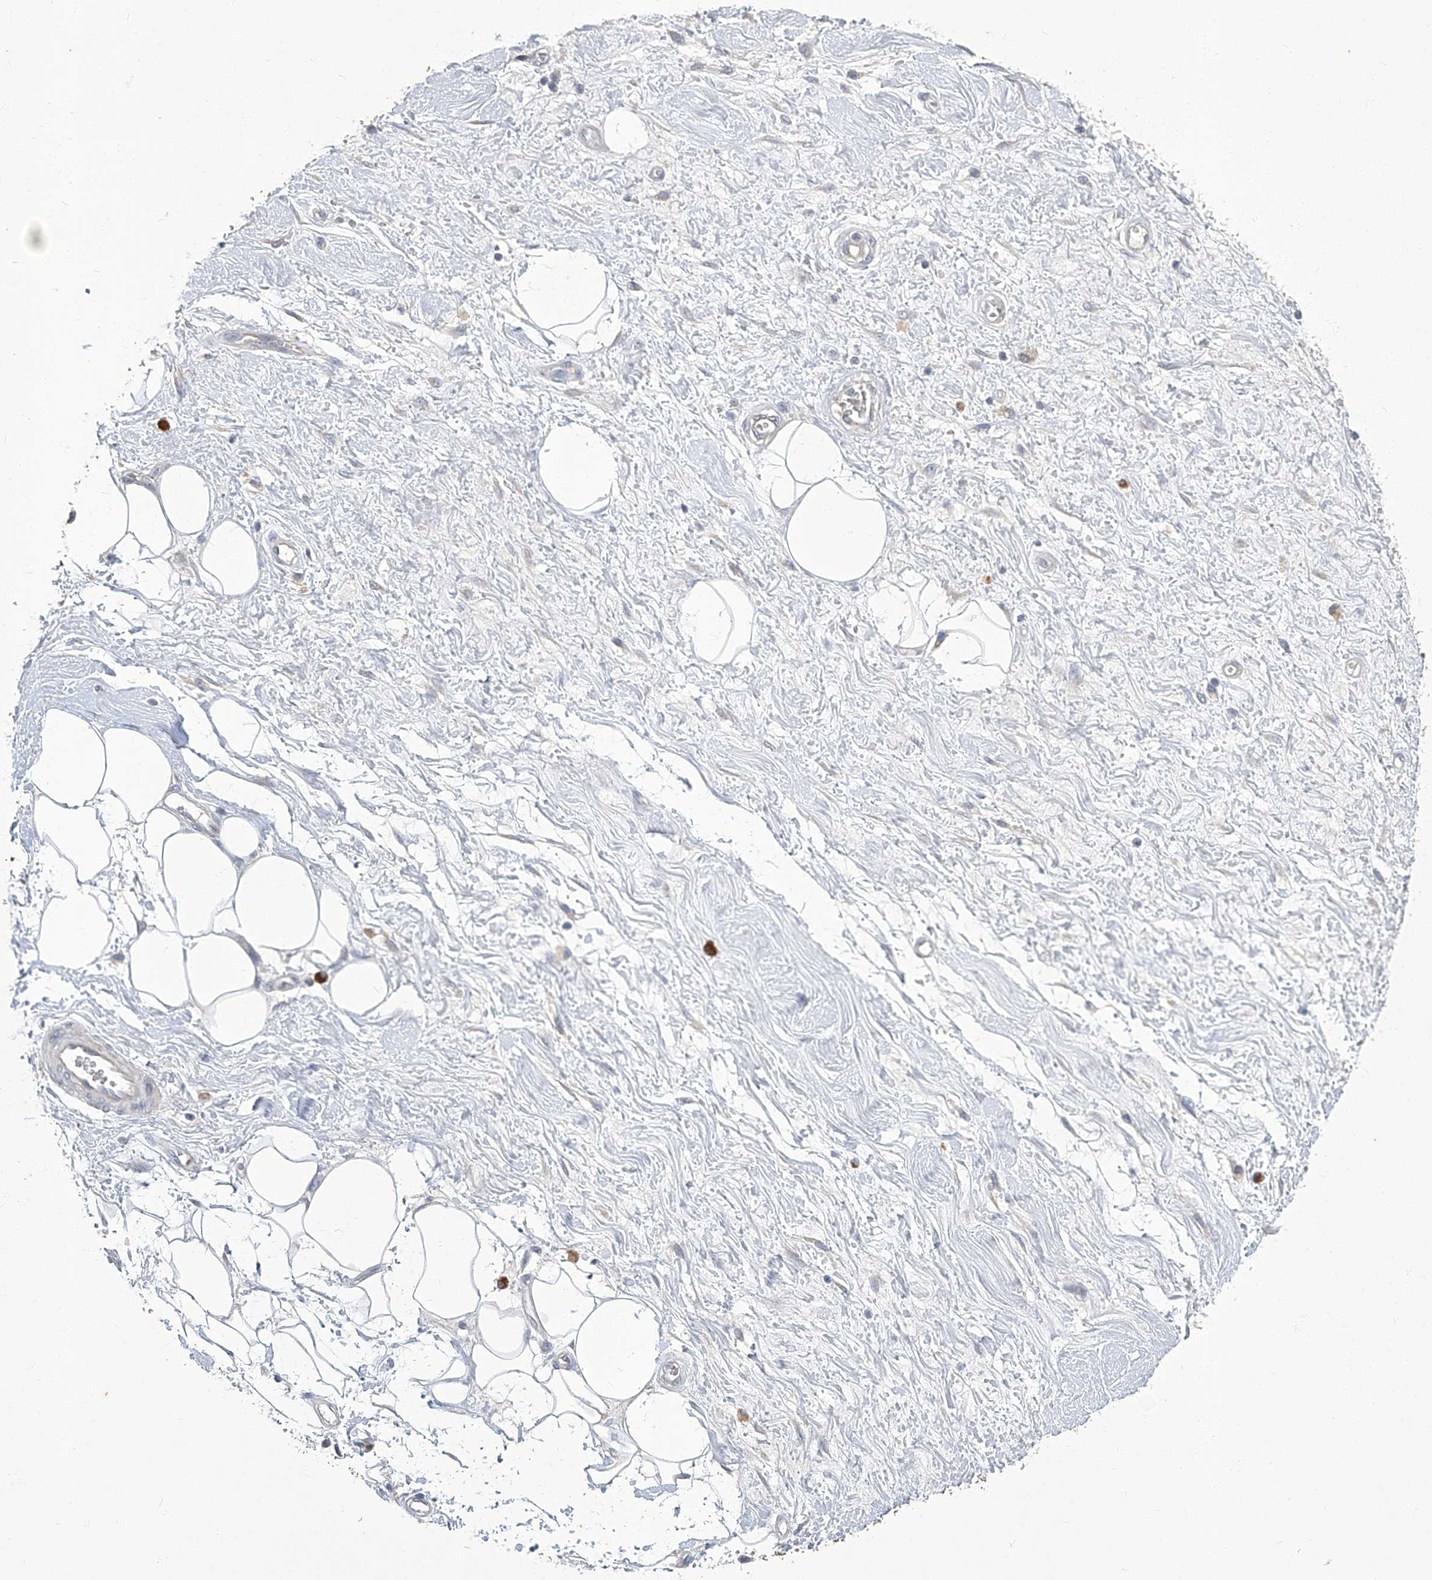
{"staining": {"intensity": "negative", "quantity": "none", "location": "none"}, "tissue": "adipose tissue", "cell_type": "Adipocytes", "image_type": "normal", "snomed": [{"axis": "morphology", "description": "Normal tissue, NOS"}, {"axis": "morphology", "description": "Adenocarcinoma, NOS"}, {"axis": "topography", "description": "Pancreas"}, {"axis": "topography", "description": "Peripheral nerve tissue"}], "caption": "A high-resolution photomicrograph shows immunohistochemistry staining of unremarkable adipose tissue, which exhibits no significant expression in adipocytes. The staining was performed using DAB (3,3'-diaminobenzidine) to visualize the protein expression in brown, while the nuclei were stained in blue with hematoxylin (Magnification: 20x).", "gene": "TGFBR1", "patient": {"sex": "male", "age": 59}}